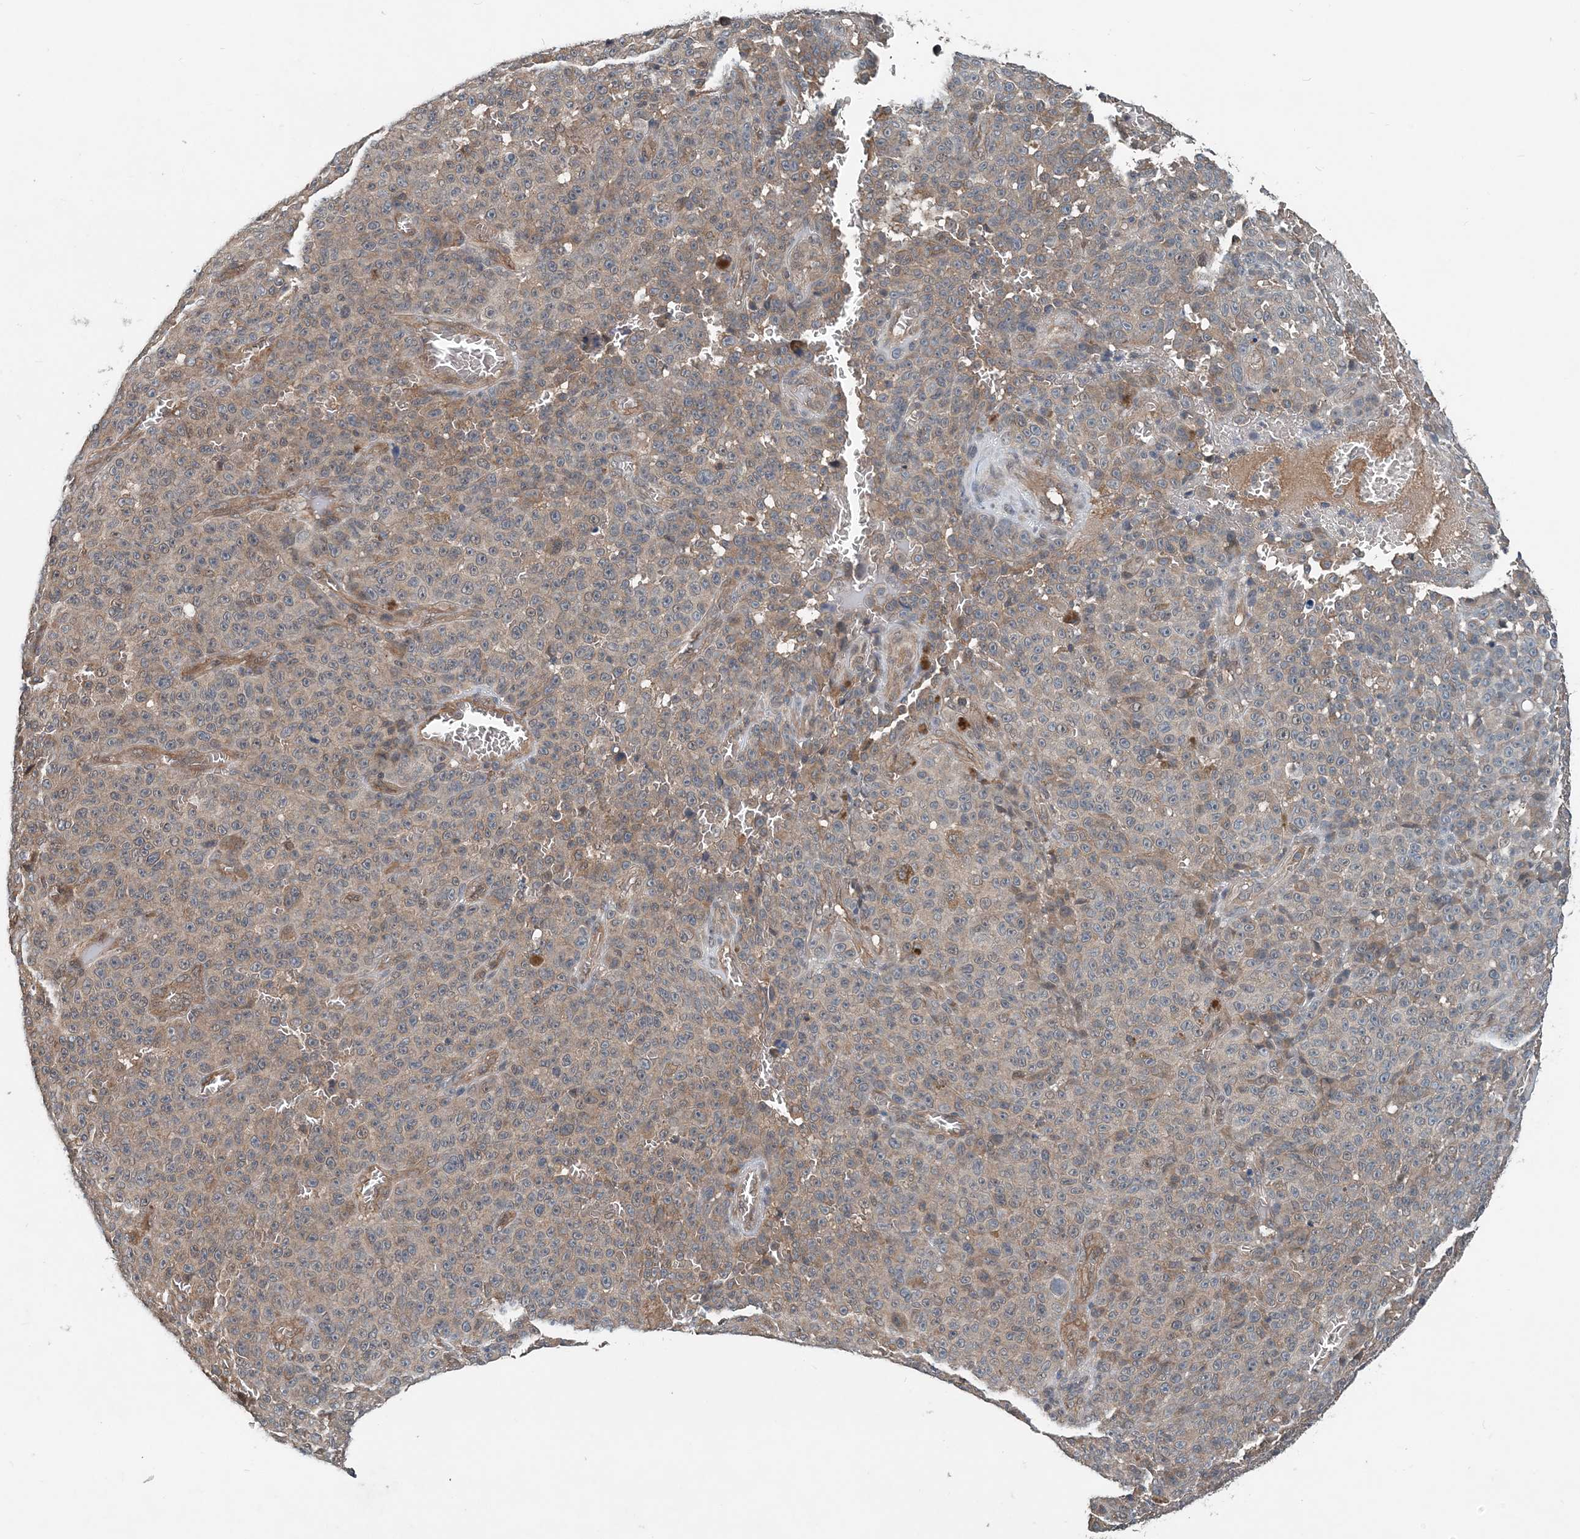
{"staining": {"intensity": "weak", "quantity": ">75%", "location": "cytoplasmic/membranous"}, "tissue": "melanoma", "cell_type": "Tumor cells", "image_type": "cancer", "snomed": [{"axis": "morphology", "description": "Malignant melanoma, NOS"}, {"axis": "topography", "description": "Skin"}], "caption": "Tumor cells demonstrate low levels of weak cytoplasmic/membranous staining in about >75% of cells in human melanoma. (brown staining indicates protein expression, while blue staining denotes nuclei).", "gene": "SMPD3", "patient": {"sex": "female", "age": 82}}